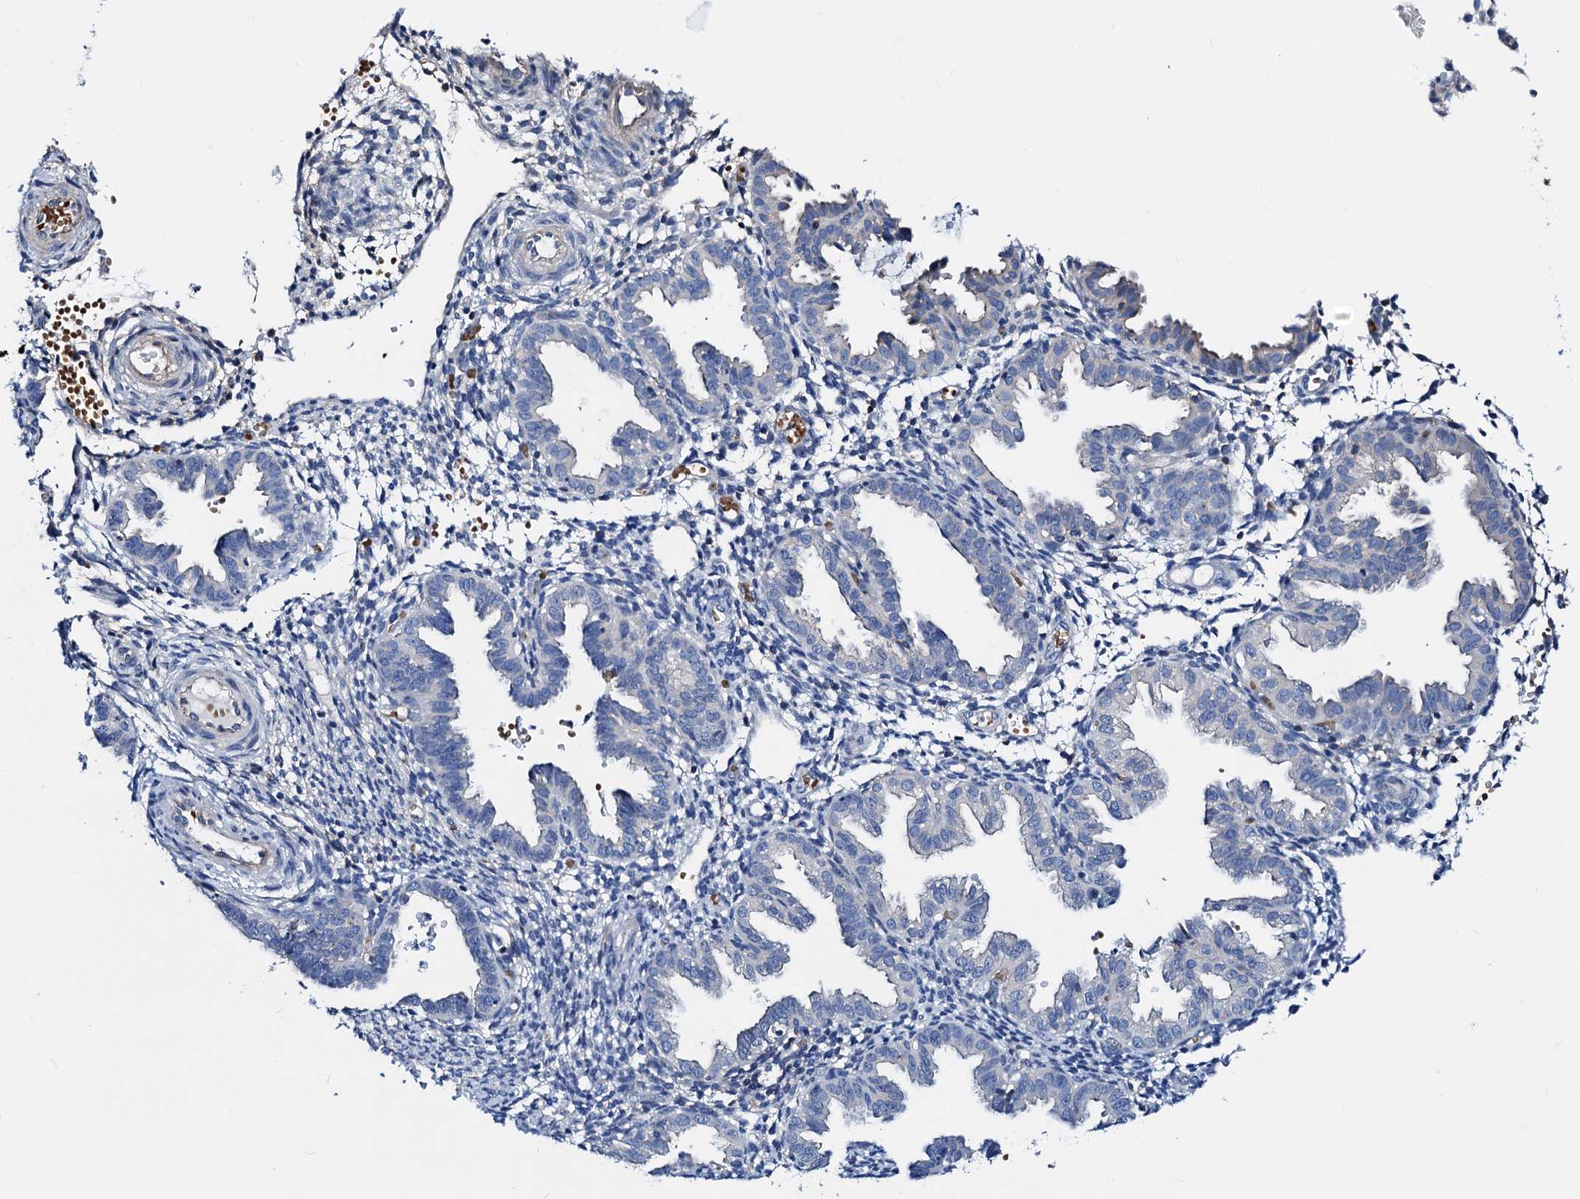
{"staining": {"intensity": "negative", "quantity": "none", "location": "none"}, "tissue": "endometrium", "cell_type": "Cells in endometrial stroma", "image_type": "normal", "snomed": [{"axis": "morphology", "description": "Normal tissue, NOS"}, {"axis": "topography", "description": "Endometrium"}], "caption": "Immunohistochemistry of benign human endometrium displays no staining in cells in endometrial stroma.", "gene": "GCOM1", "patient": {"sex": "female", "age": 33}}